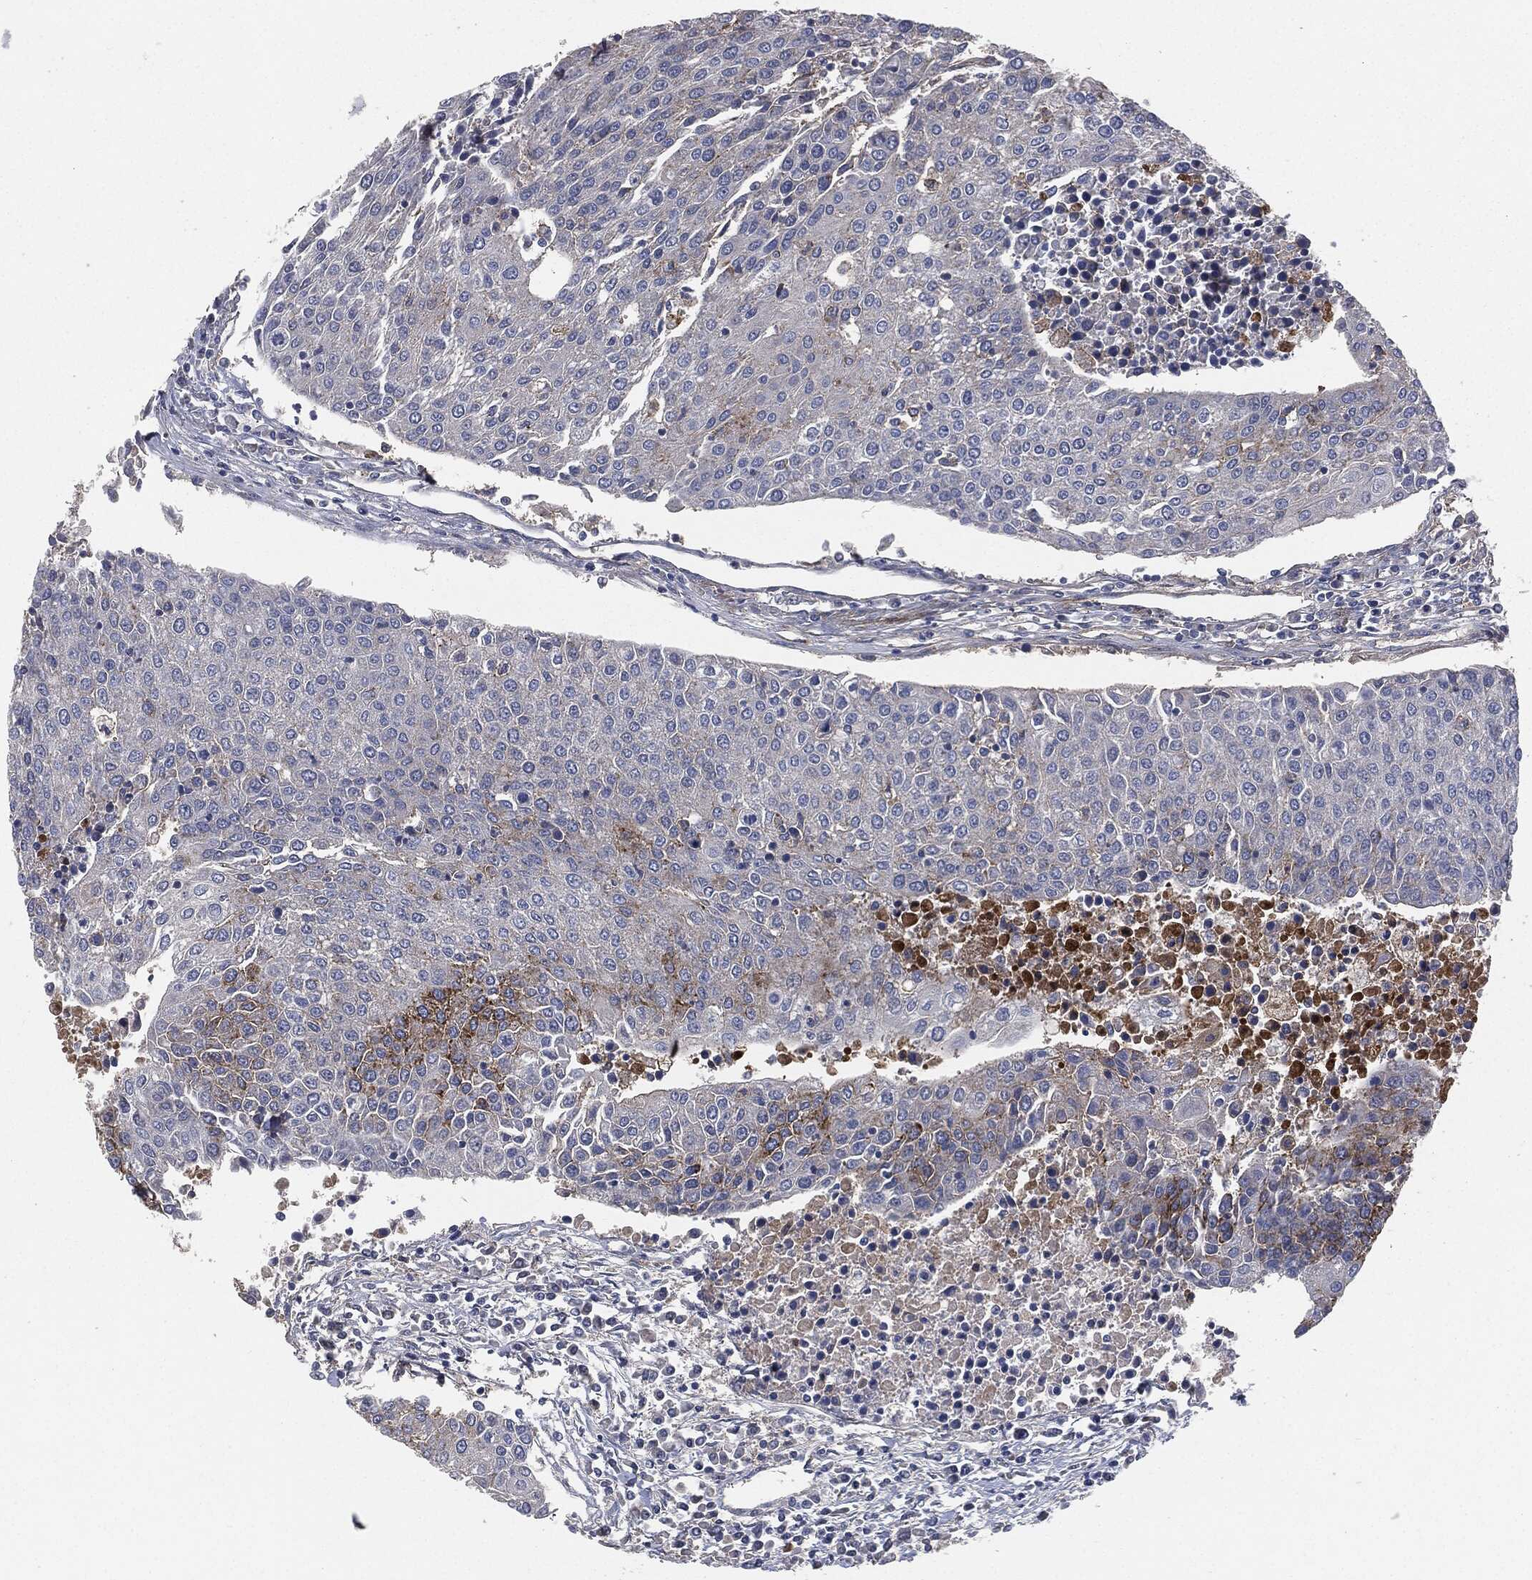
{"staining": {"intensity": "negative", "quantity": "none", "location": "none"}, "tissue": "urothelial cancer", "cell_type": "Tumor cells", "image_type": "cancer", "snomed": [{"axis": "morphology", "description": "Urothelial carcinoma, High grade"}, {"axis": "topography", "description": "Urinary bladder"}], "caption": "A photomicrograph of urothelial cancer stained for a protein shows no brown staining in tumor cells. (IHC, brightfield microscopy, high magnification).", "gene": "APOB", "patient": {"sex": "female", "age": 85}}